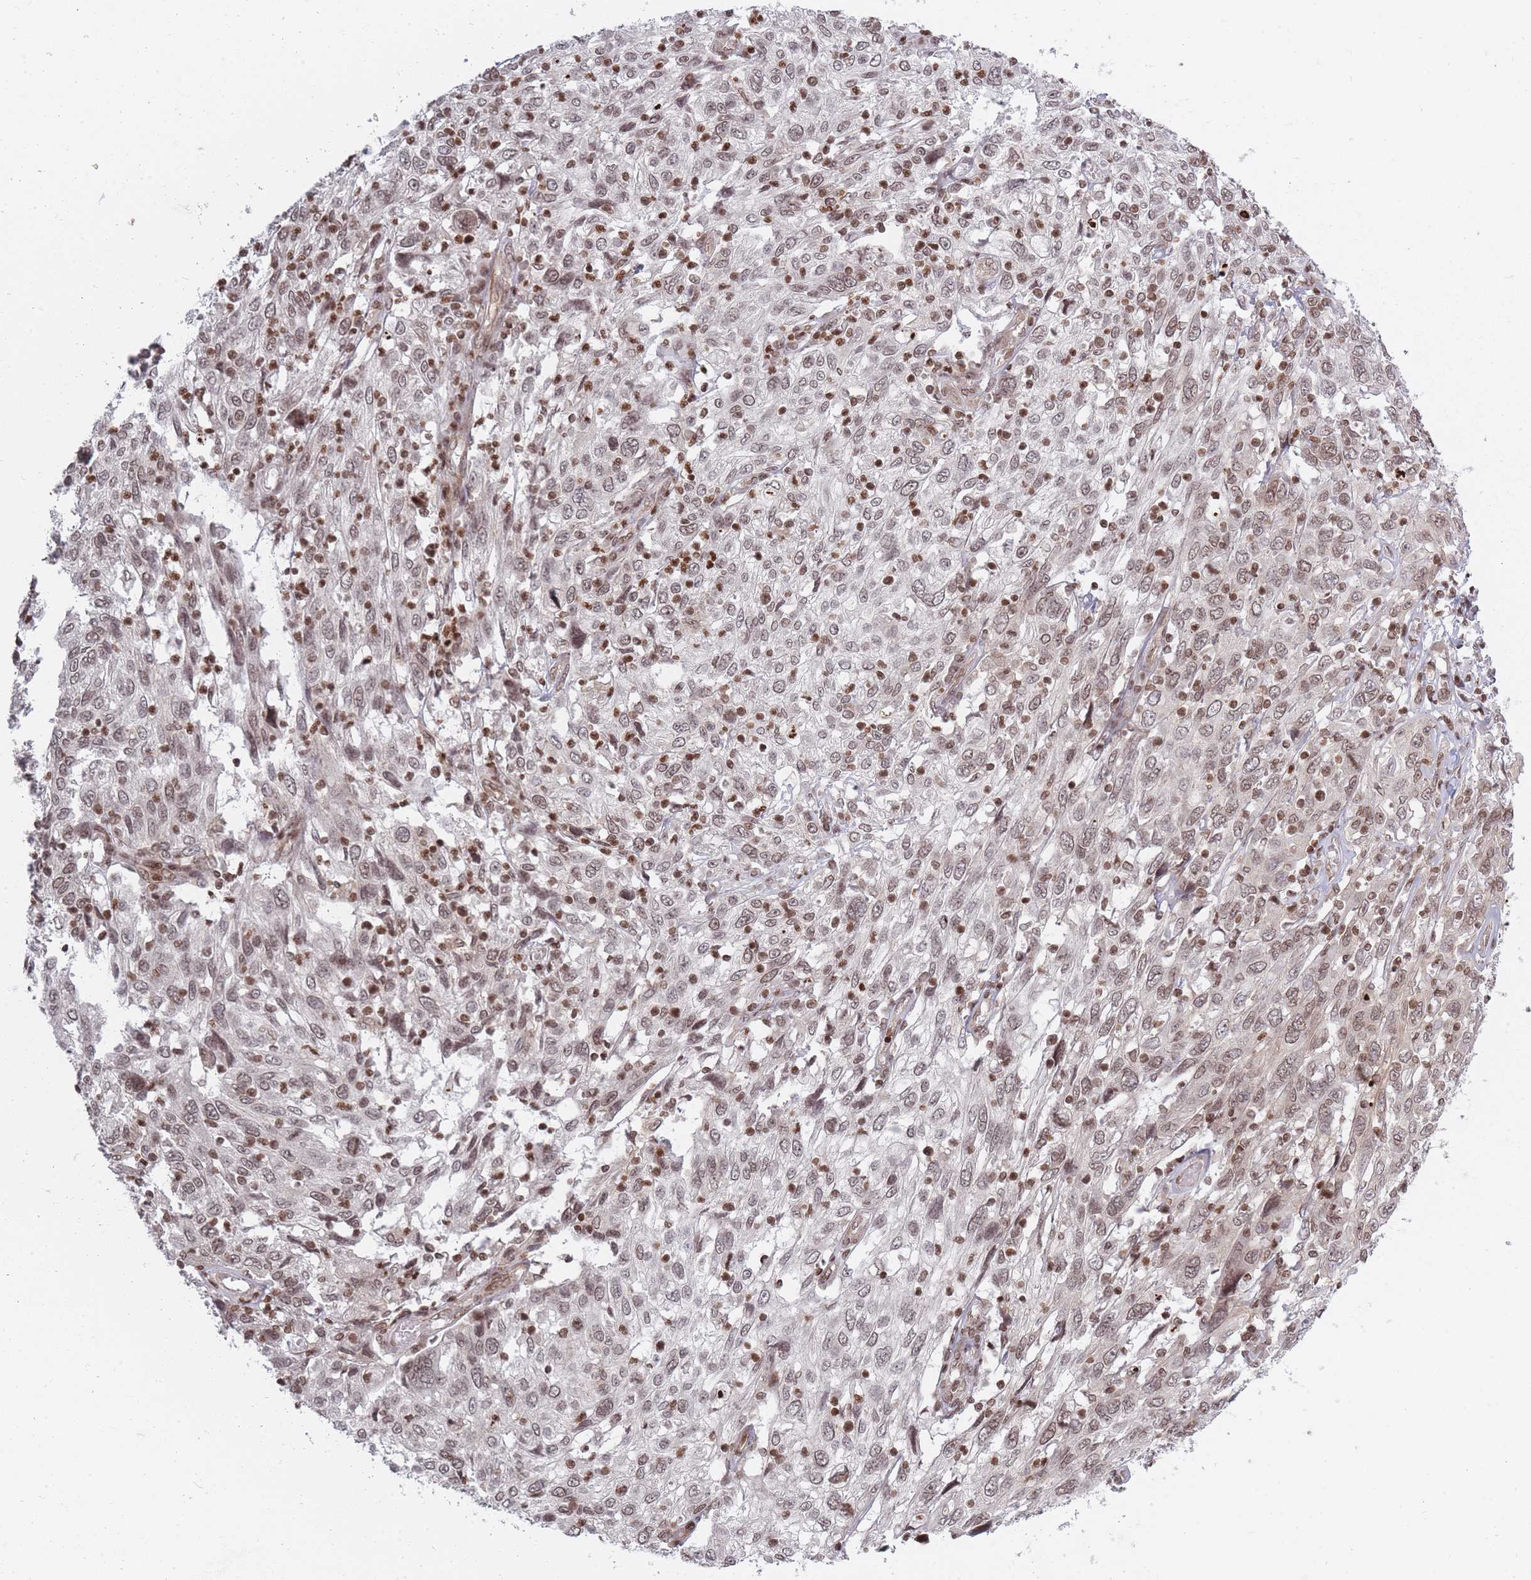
{"staining": {"intensity": "weak", "quantity": "25%-75%", "location": "cytoplasmic/membranous,nuclear"}, "tissue": "cervical cancer", "cell_type": "Tumor cells", "image_type": "cancer", "snomed": [{"axis": "morphology", "description": "Squamous cell carcinoma, NOS"}, {"axis": "topography", "description": "Cervix"}], "caption": "Immunohistochemistry (IHC) image of human cervical squamous cell carcinoma stained for a protein (brown), which displays low levels of weak cytoplasmic/membranous and nuclear staining in approximately 25%-75% of tumor cells.", "gene": "TMC6", "patient": {"sex": "female", "age": 46}}